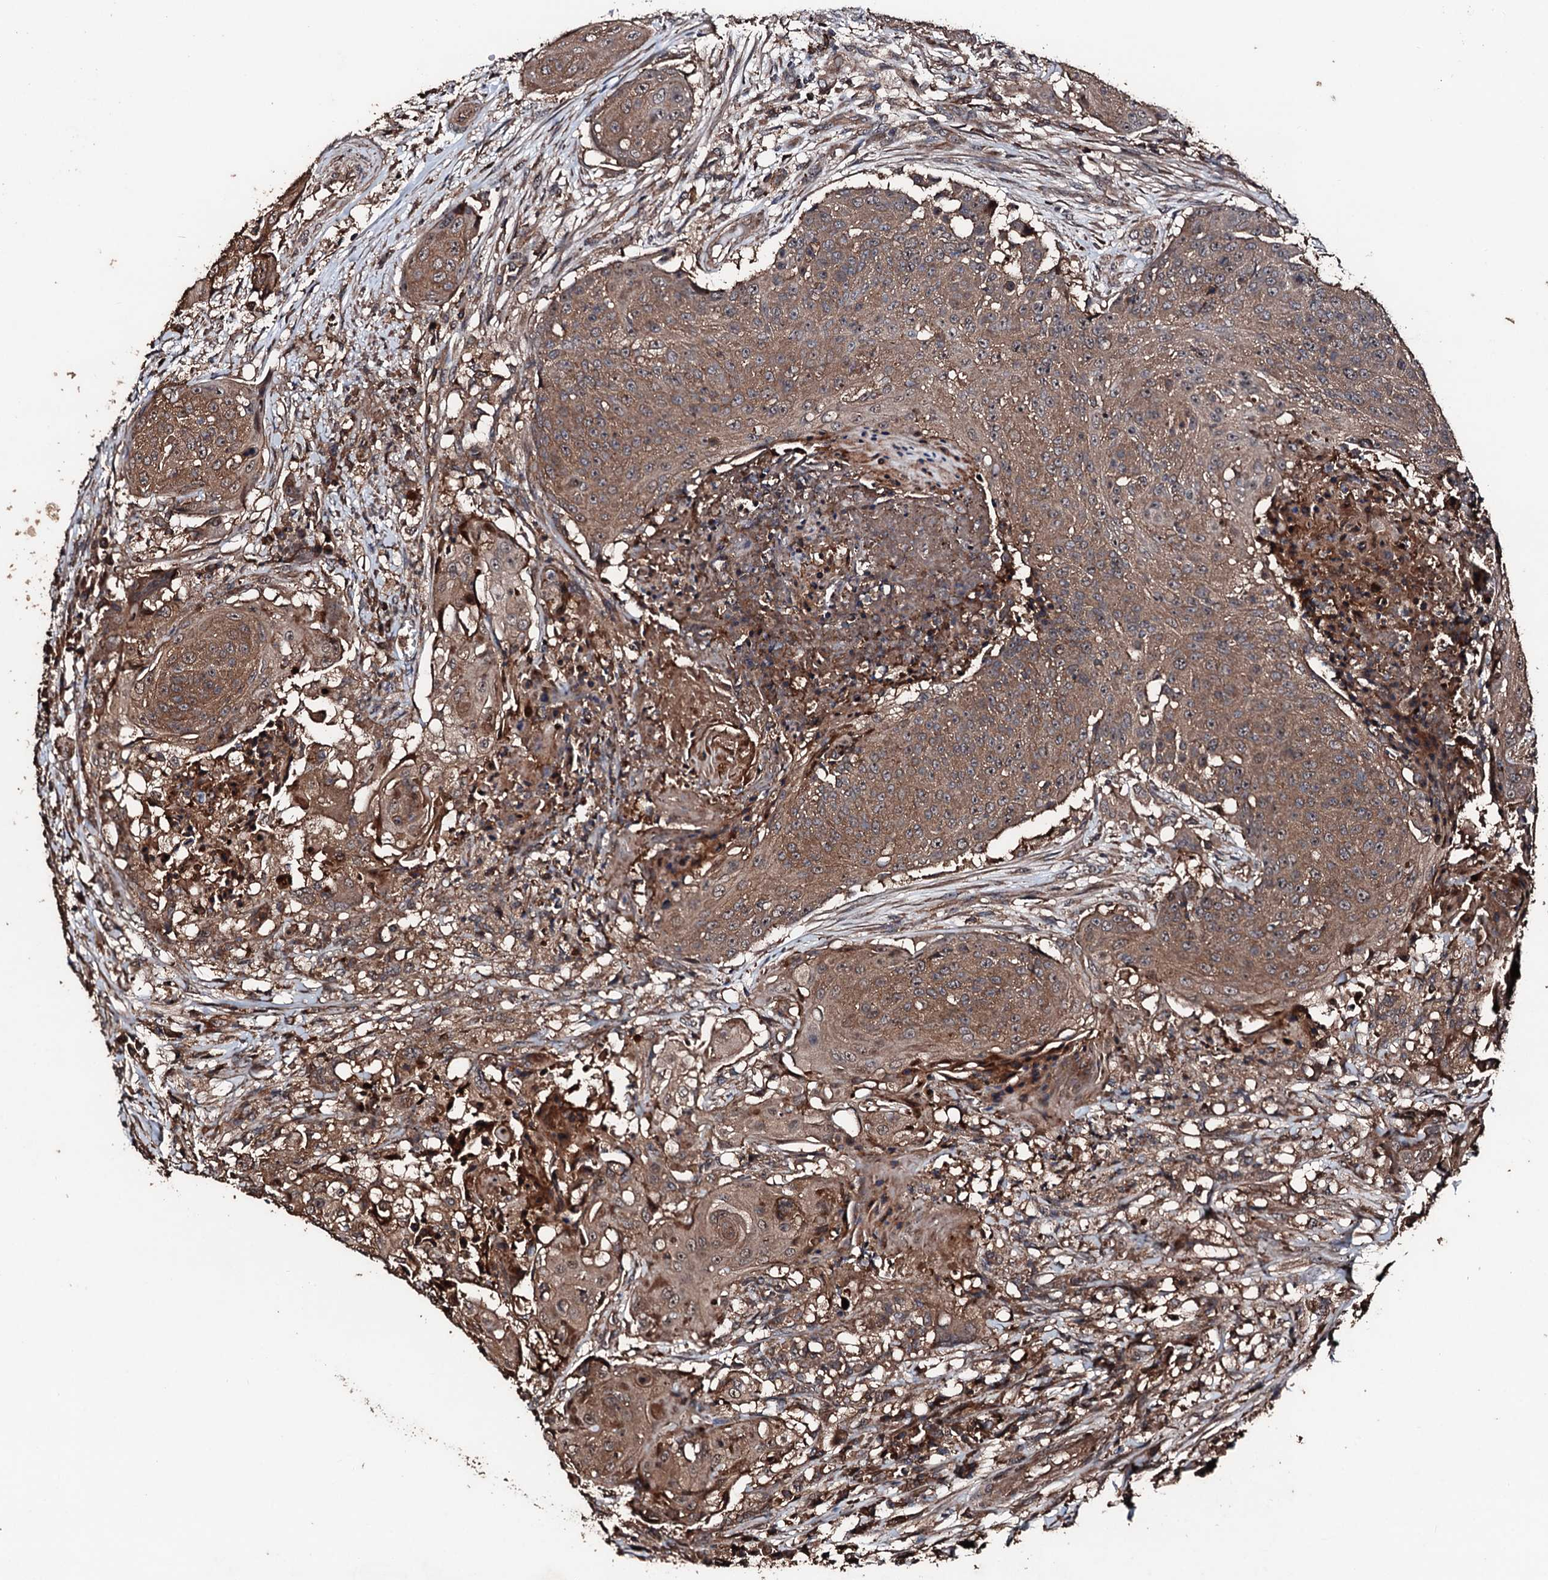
{"staining": {"intensity": "moderate", "quantity": ">75%", "location": "cytoplasmic/membranous"}, "tissue": "urothelial cancer", "cell_type": "Tumor cells", "image_type": "cancer", "snomed": [{"axis": "morphology", "description": "Urothelial carcinoma, High grade"}, {"axis": "topography", "description": "Urinary bladder"}], "caption": "Moderate cytoplasmic/membranous positivity is identified in approximately >75% of tumor cells in high-grade urothelial carcinoma.", "gene": "KIF18A", "patient": {"sex": "female", "age": 63}}